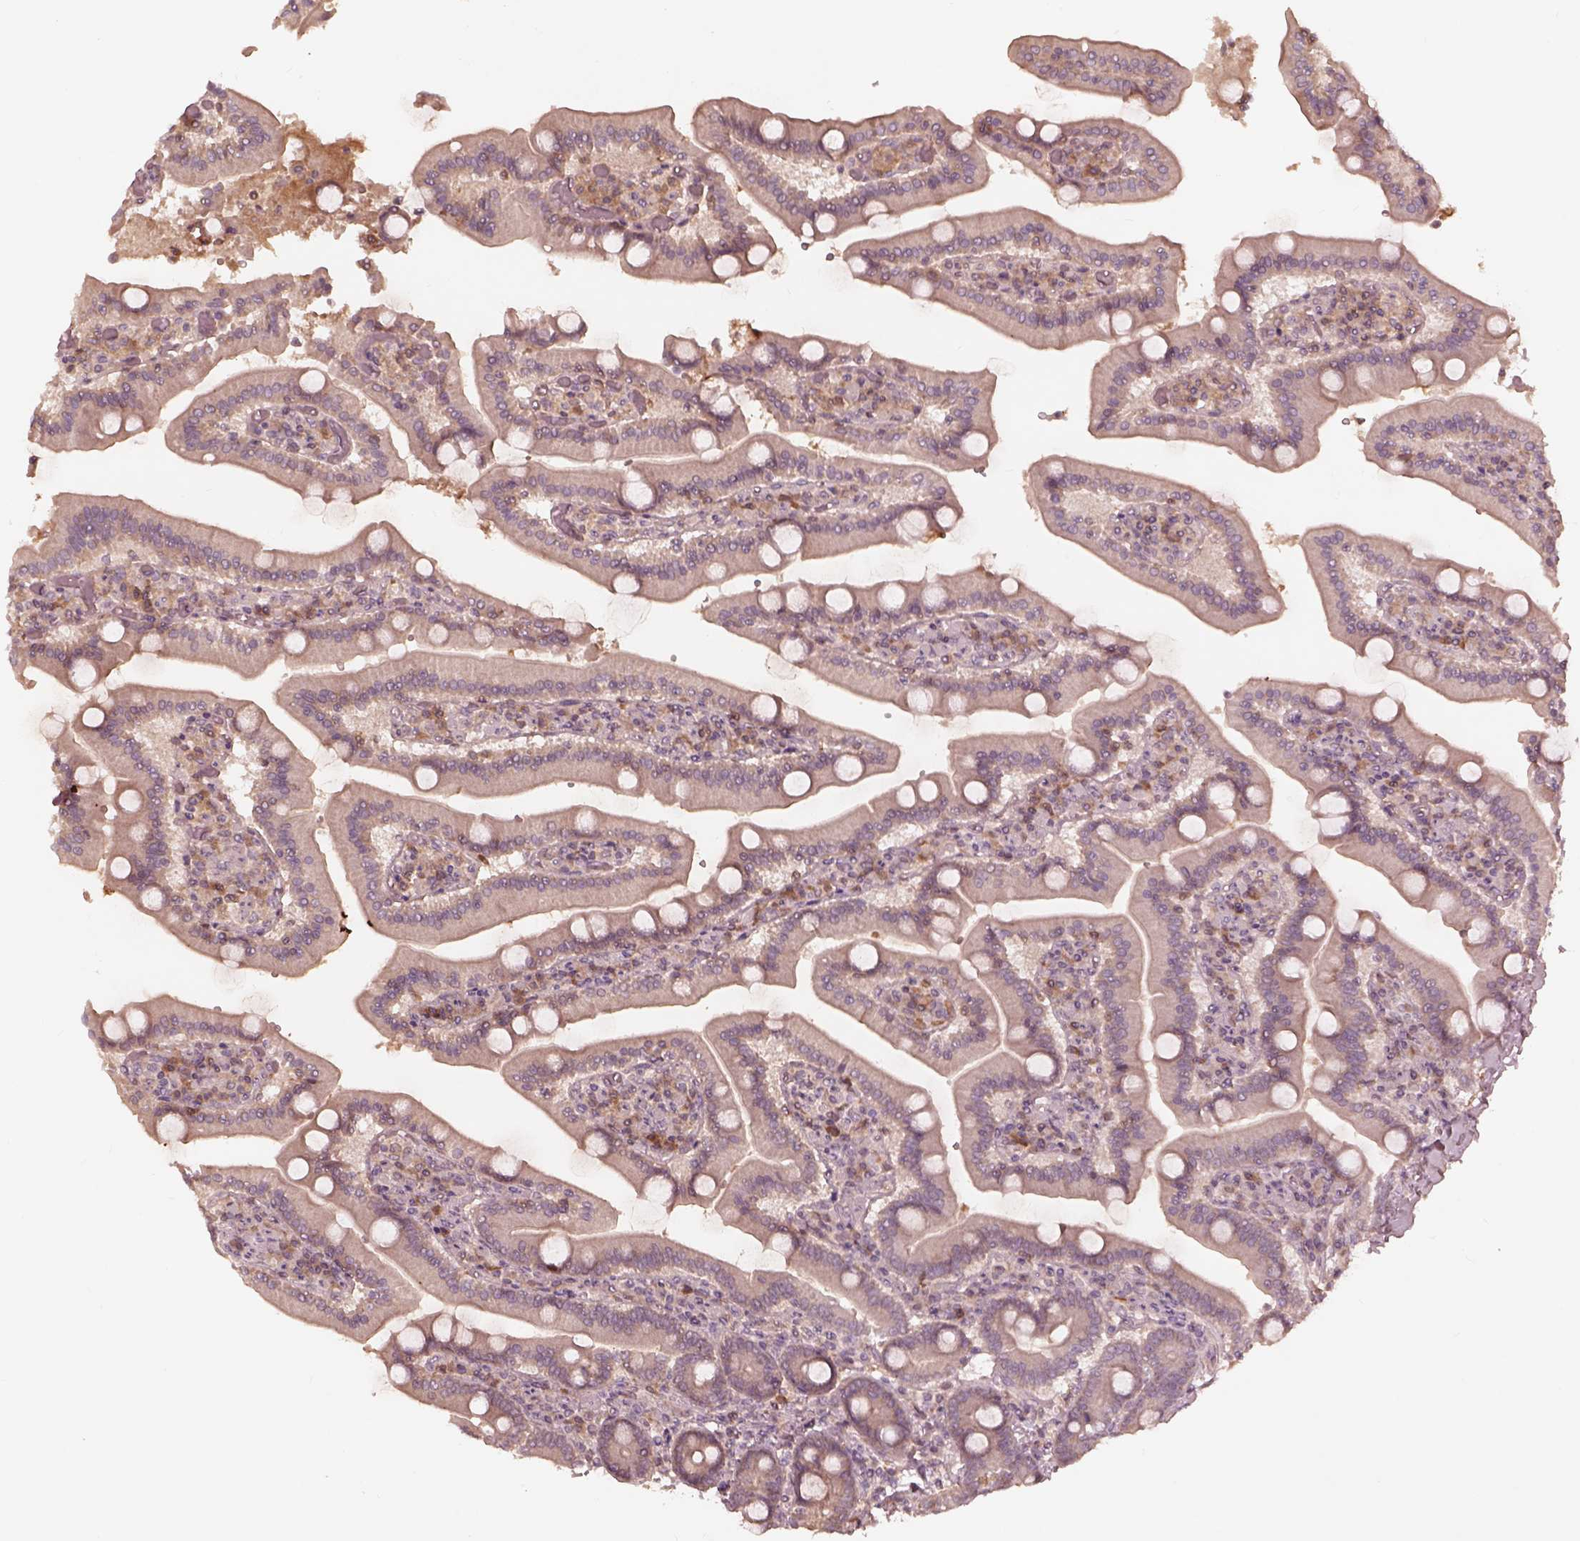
{"staining": {"intensity": "negative", "quantity": "none", "location": "none"}, "tissue": "duodenum", "cell_type": "Glandular cells", "image_type": "normal", "snomed": [{"axis": "morphology", "description": "Normal tissue, NOS"}, {"axis": "topography", "description": "Duodenum"}], "caption": "Duodenum was stained to show a protein in brown. There is no significant positivity in glandular cells. (DAB IHC with hematoxylin counter stain).", "gene": "TF", "patient": {"sex": "female", "age": 62}}